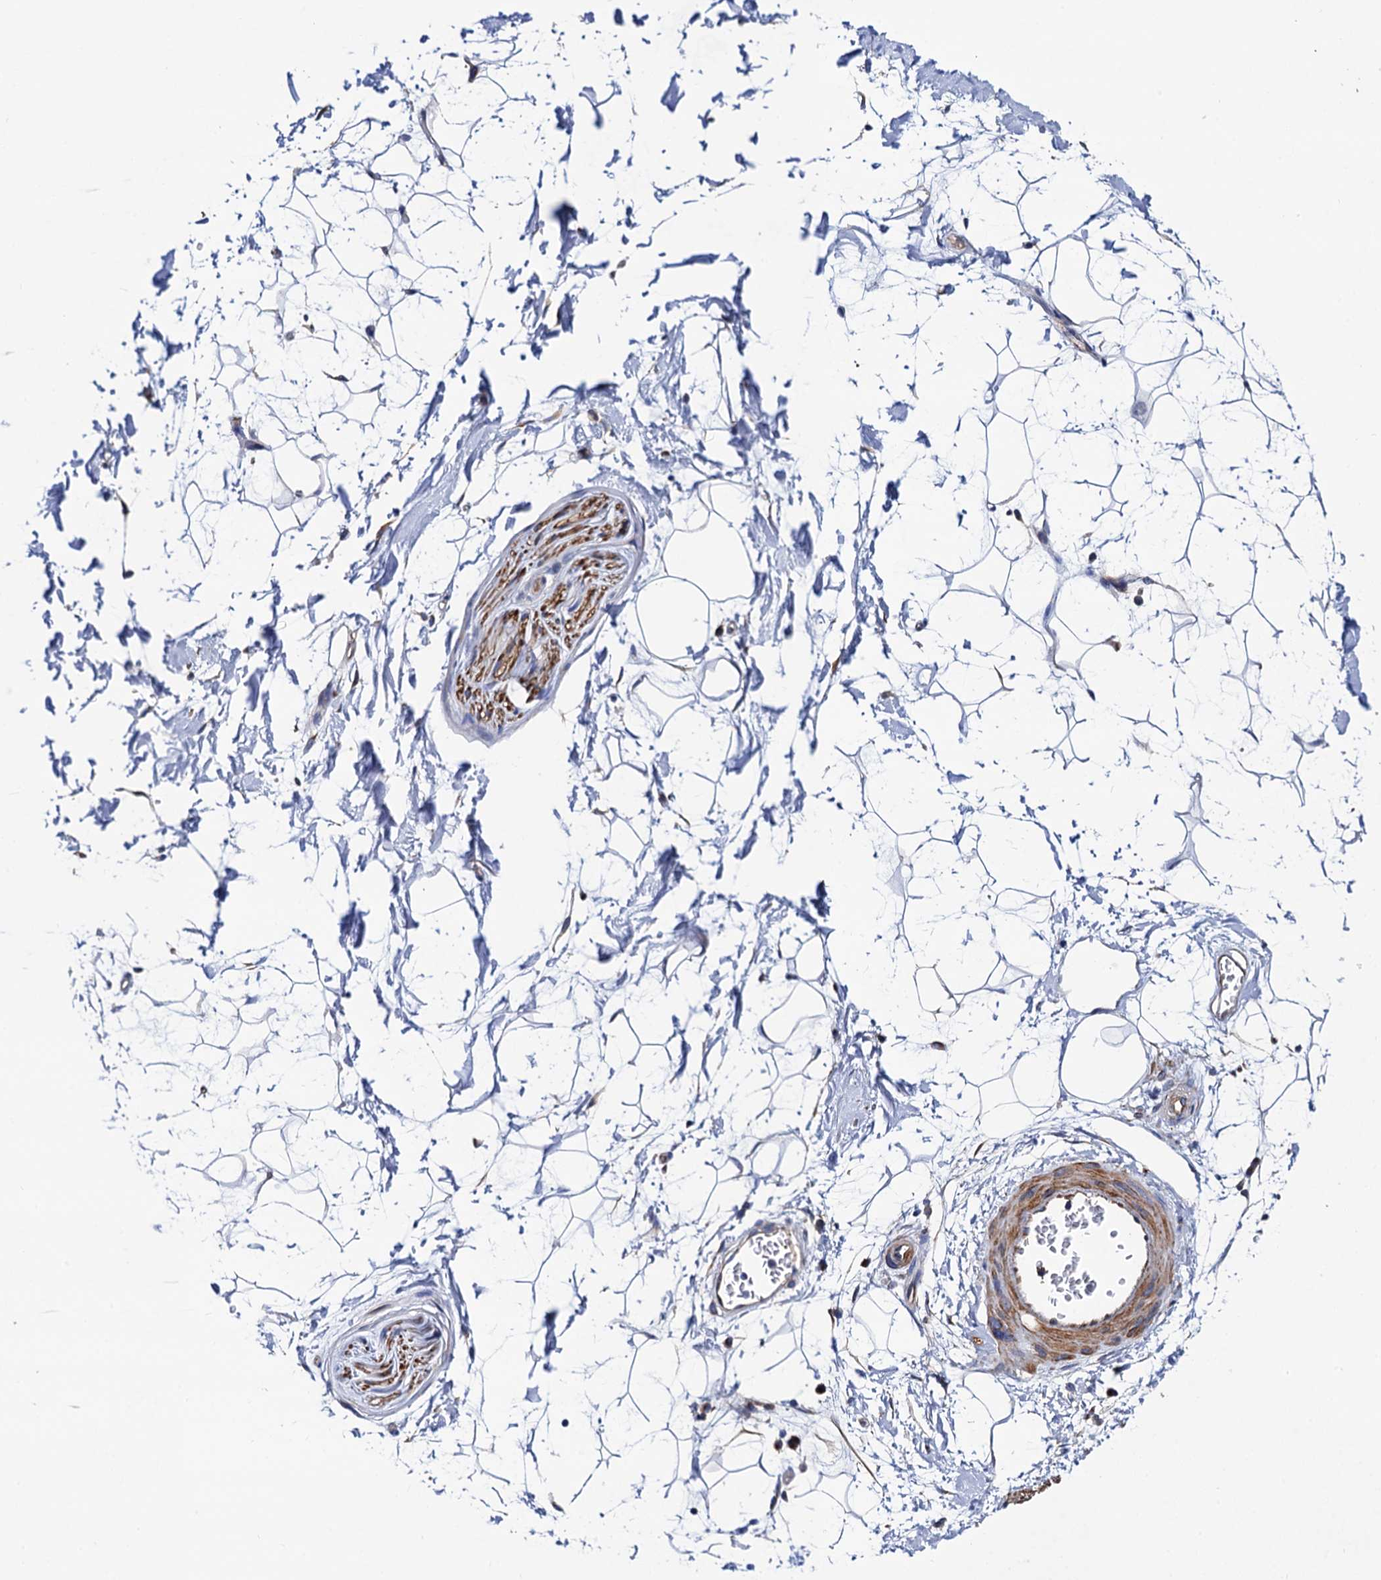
{"staining": {"intensity": "negative", "quantity": "none", "location": "none"}, "tissue": "adipose tissue", "cell_type": "Adipocytes", "image_type": "normal", "snomed": [{"axis": "morphology", "description": "Normal tissue, NOS"}, {"axis": "topography", "description": "Soft tissue"}], "caption": "Adipocytes show no significant staining in normal adipose tissue. Nuclei are stained in blue.", "gene": "ZDHHC18", "patient": {"sex": "male", "age": 72}}